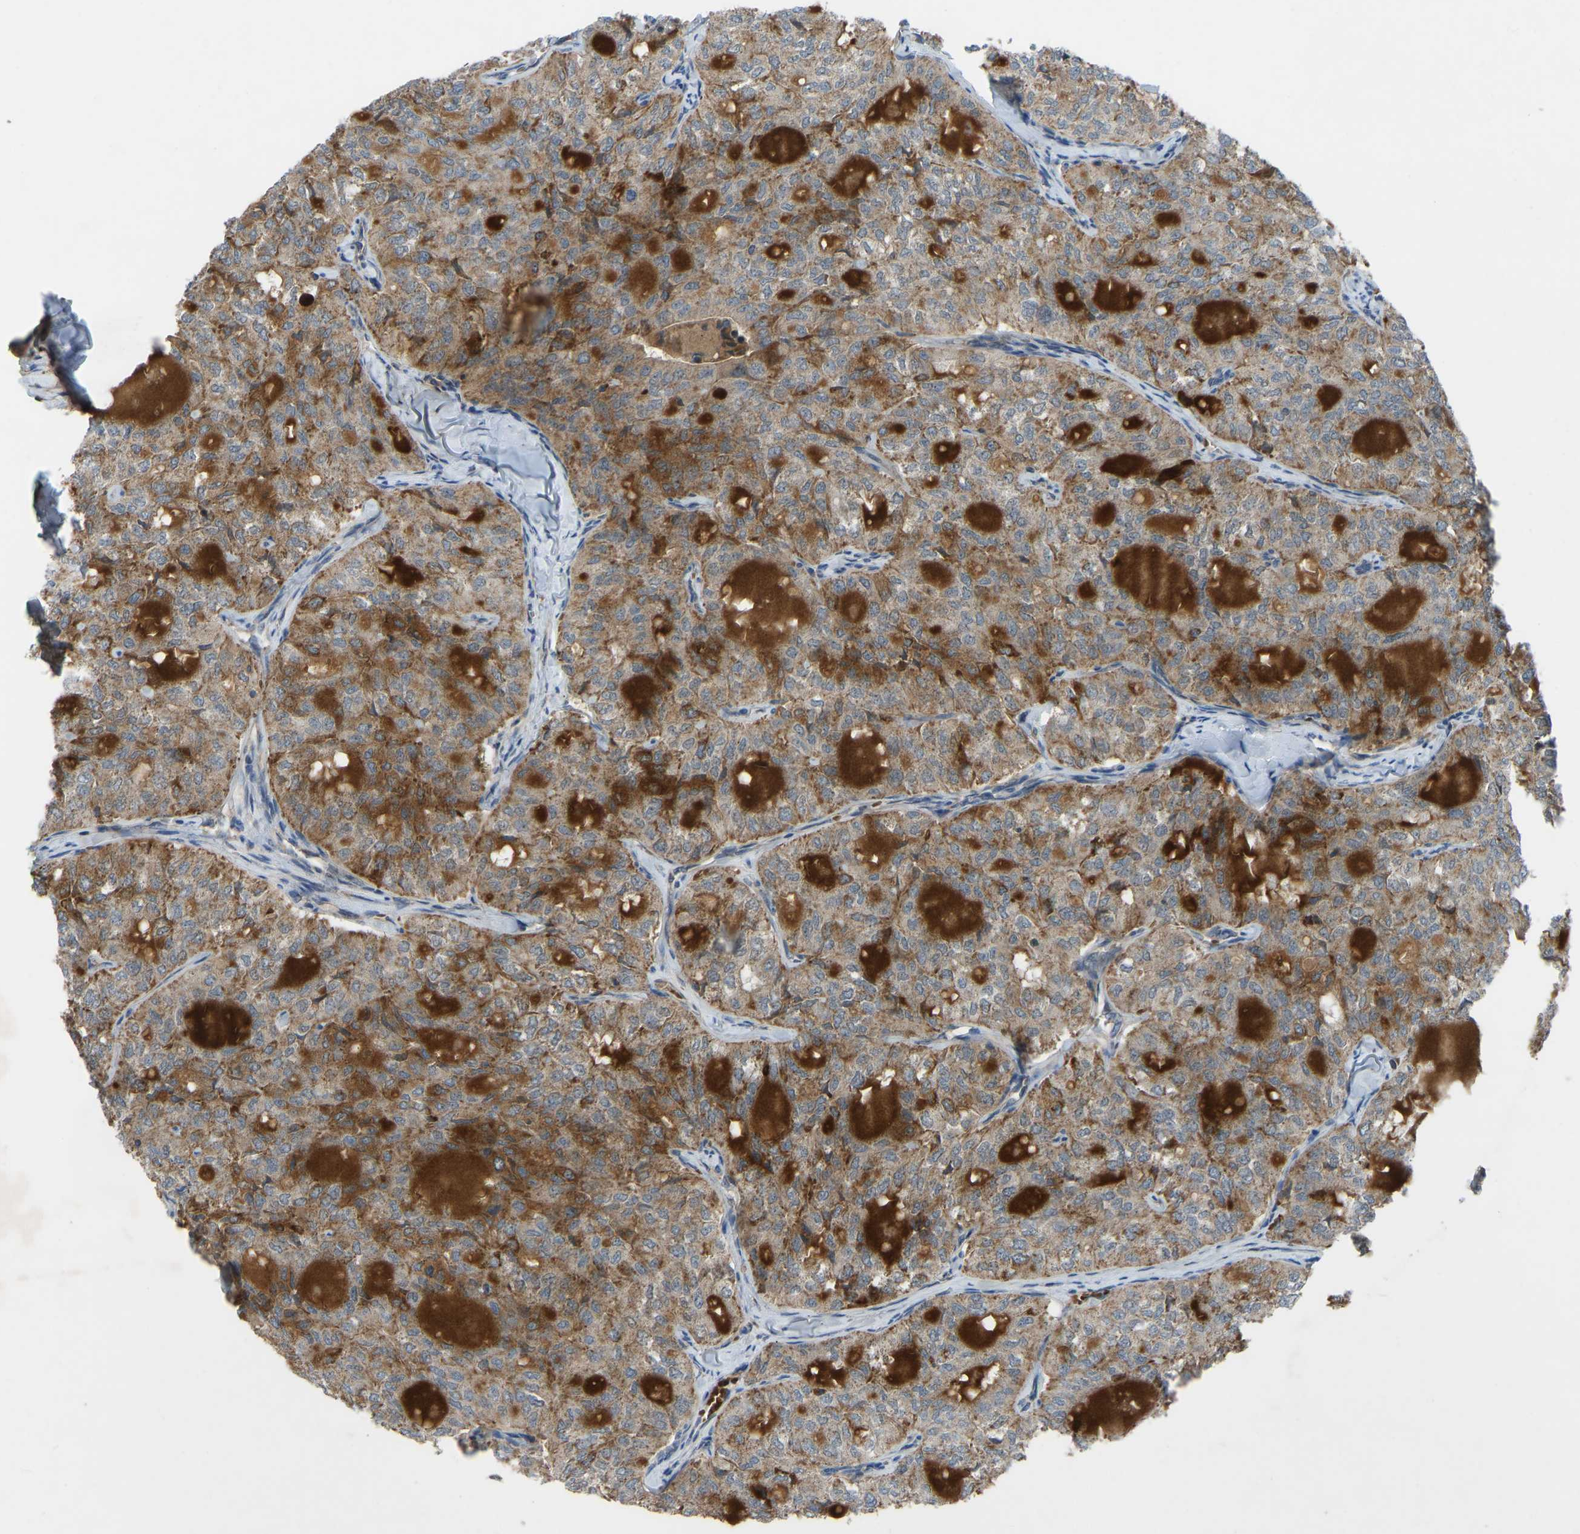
{"staining": {"intensity": "moderate", "quantity": ">75%", "location": "cytoplasmic/membranous"}, "tissue": "thyroid cancer", "cell_type": "Tumor cells", "image_type": "cancer", "snomed": [{"axis": "morphology", "description": "Follicular adenoma carcinoma, NOS"}, {"axis": "topography", "description": "Thyroid gland"}], "caption": "Protein staining shows moderate cytoplasmic/membranous expression in about >75% of tumor cells in thyroid cancer.", "gene": "ZNF71", "patient": {"sex": "male", "age": 75}}